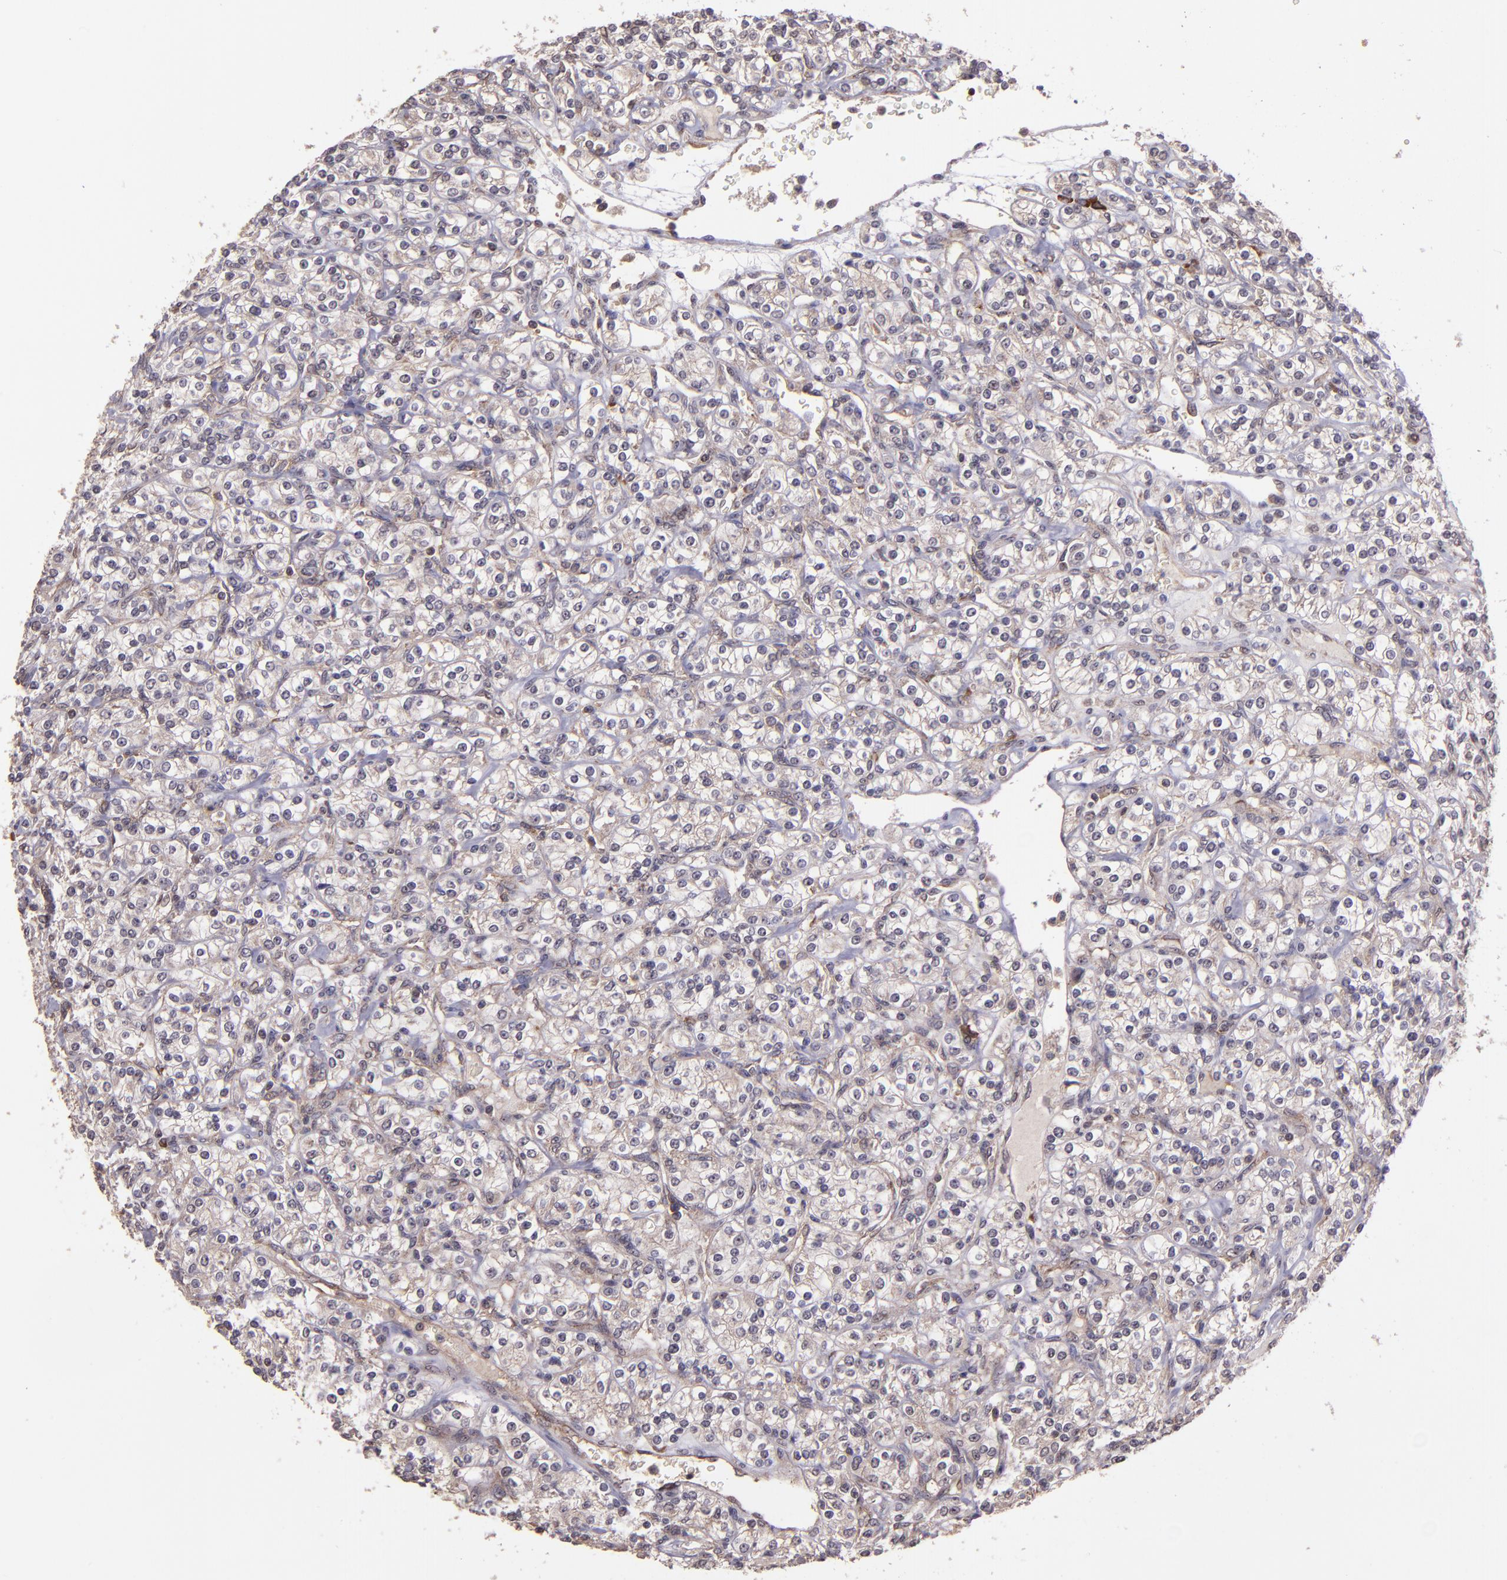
{"staining": {"intensity": "moderate", "quantity": ">75%", "location": "cytoplasmic/membranous"}, "tissue": "renal cancer", "cell_type": "Tumor cells", "image_type": "cancer", "snomed": [{"axis": "morphology", "description": "Adenocarcinoma, NOS"}, {"axis": "topography", "description": "Kidney"}], "caption": "An image showing moderate cytoplasmic/membranous positivity in approximately >75% of tumor cells in renal adenocarcinoma, as visualized by brown immunohistochemical staining.", "gene": "USP51", "patient": {"sex": "male", "age": 77}}